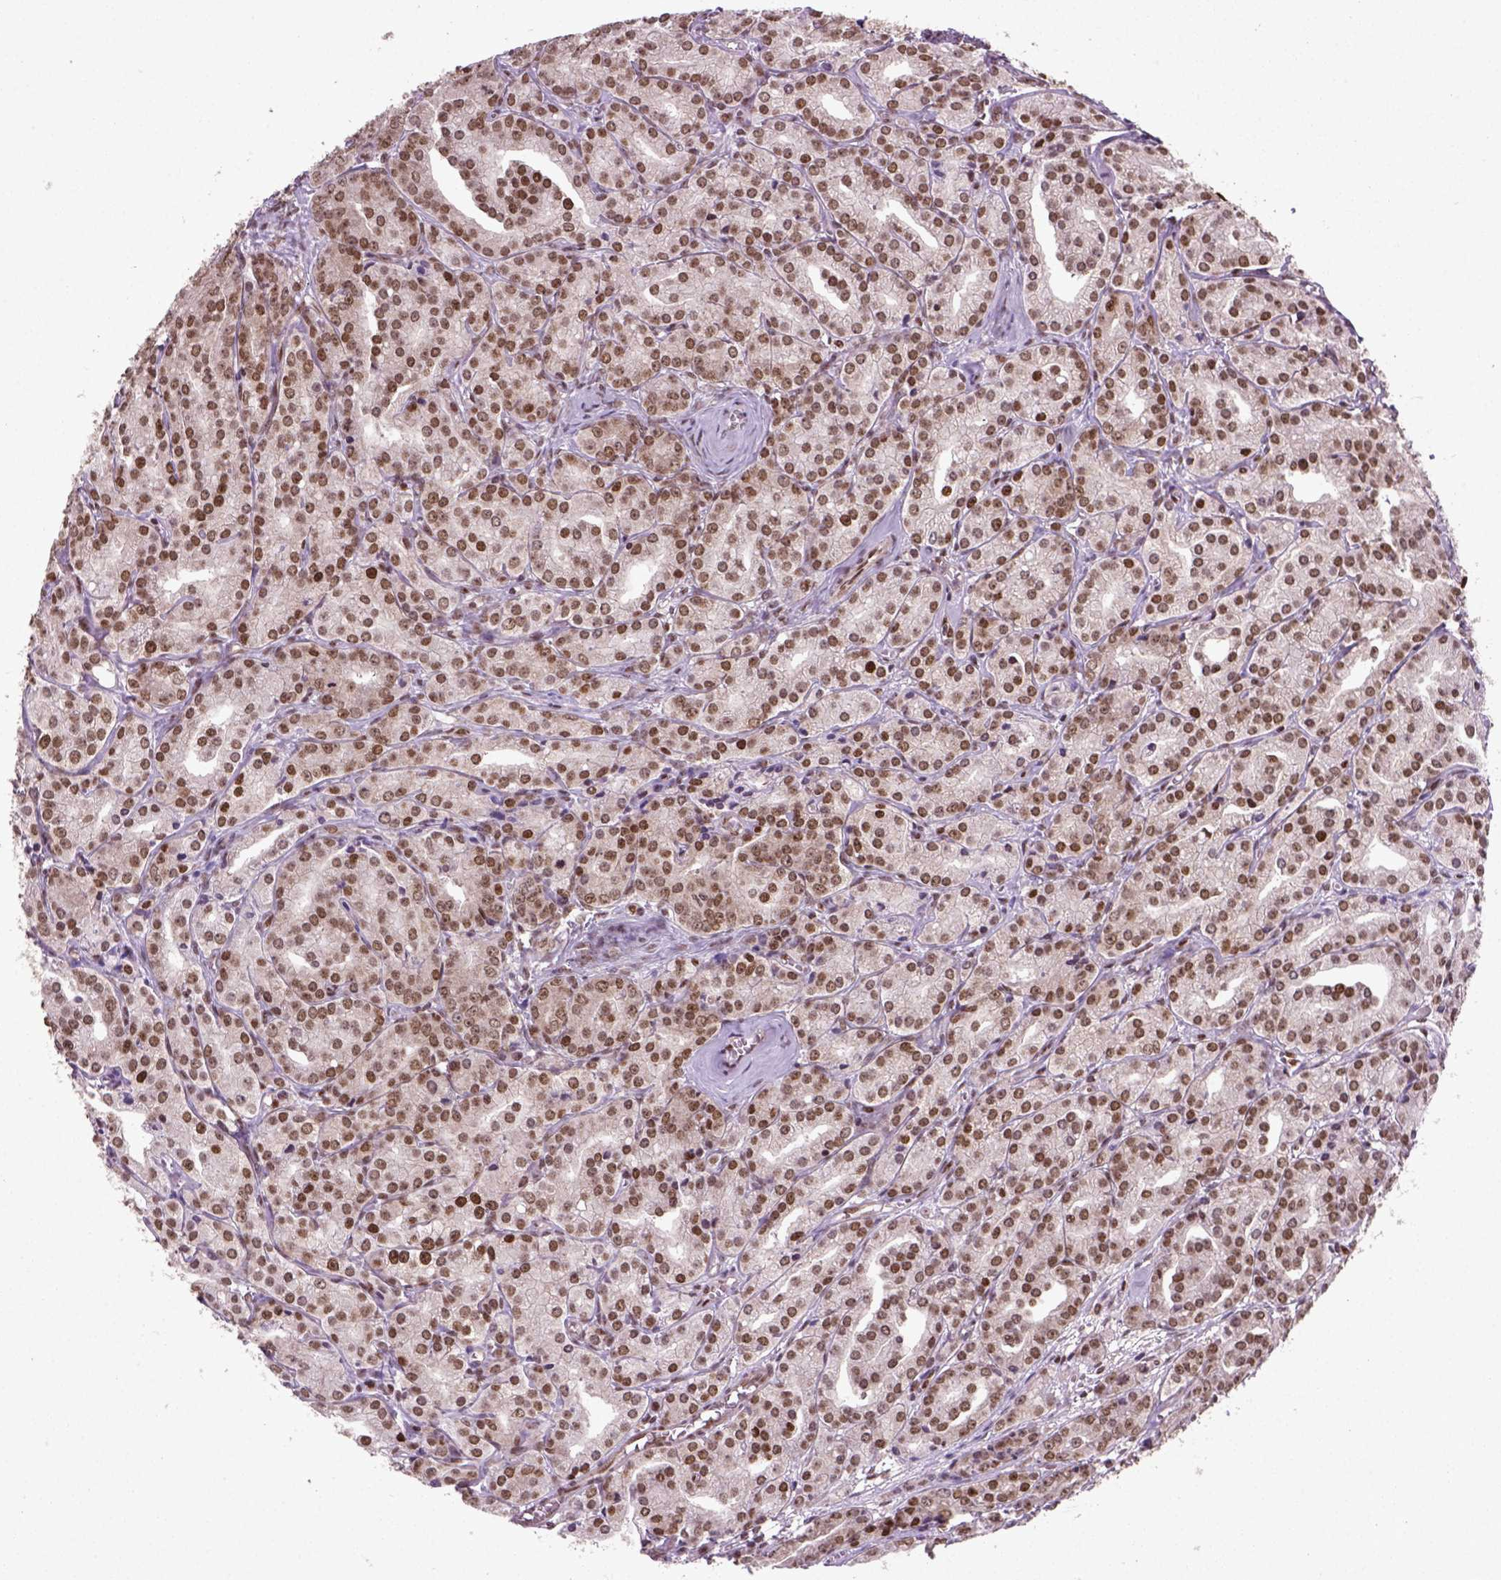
{"staining": {"intensity": "moderate", "quantity": ">75%", "location": "nuclear"}, "tissue": "prostate cancer", "cell_type": "Tumor cells", "image_type": "cancer", "snomed": [{"axis": "morphology", "description": "Adenocarcinoma, Medium grade"}, {"axis": "topography", "description": "Prostate"}], "caption": "A high-resolution photomicrograph shows immunohistochemistry staining of medium-grade adenocarcinoma (prostate), which demonstrates moderate nuclear expression in about >75% of tumor cells. (DAB = brown stain, brightfield microscopy at high magnification).", "gene": "MGMT", "patient": {"sex": "male", "age": 74}}